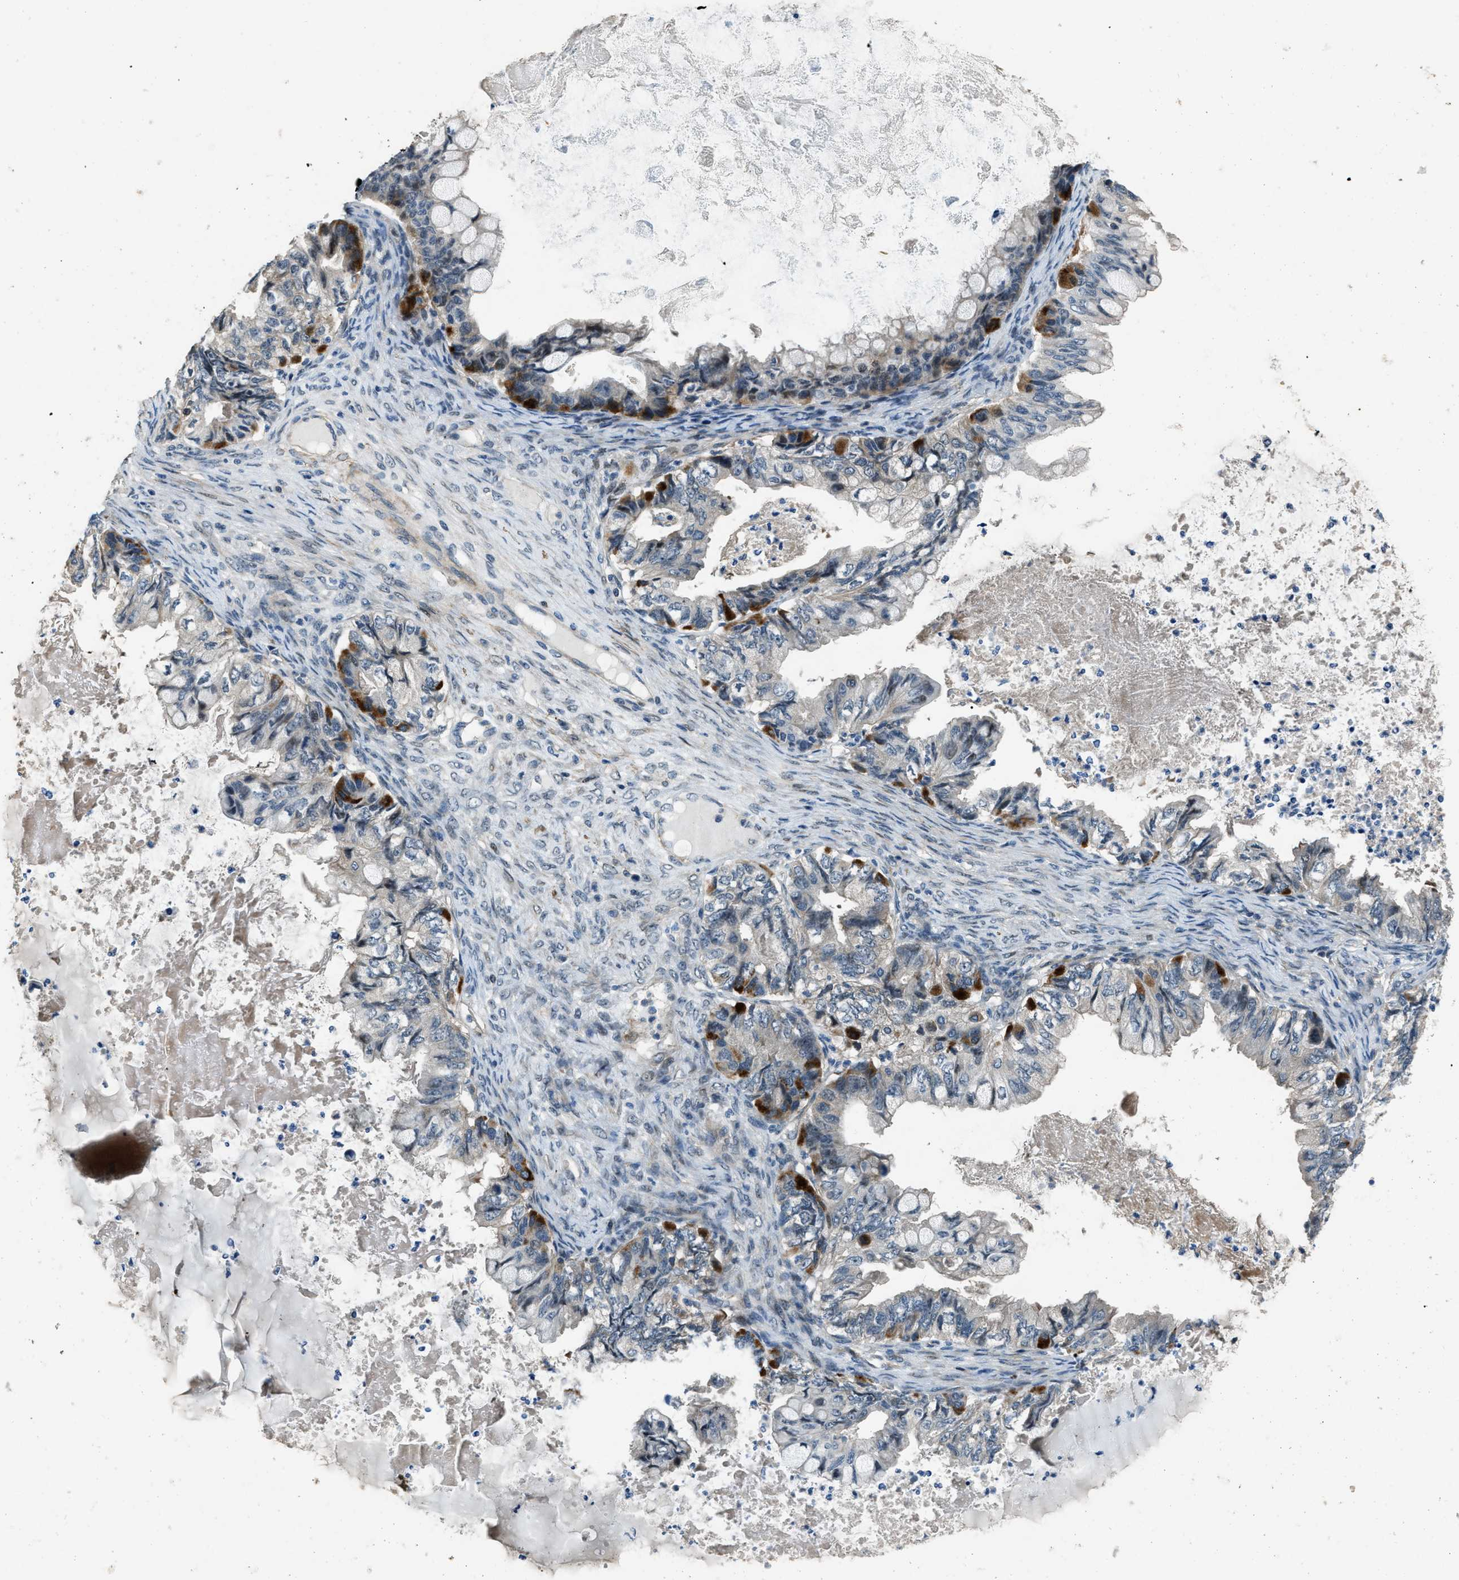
{"staining": {"intensity": "strong", "quantity": "<25%", "location": "cytoplasmic/membranous"}, "tissue": "ovarian cancer", "cell_type": "Tumor cells", "image_type": "cancer", "snomed": [{"axis": "morphology", "description": "Cystadenocarcinoma, mucinous, NOS"}, {"axis": "topography", "description": "Ovary"}], "caption": "This is an image of immunohistochemistry staining of mucinous cystadenocarcinoma (ovarian), which shows strong positivity in the cytoplasmic/membranous of tumor cells.", "gene": "NUDCD3", "patient": {"sex": "female", "age": 80}}